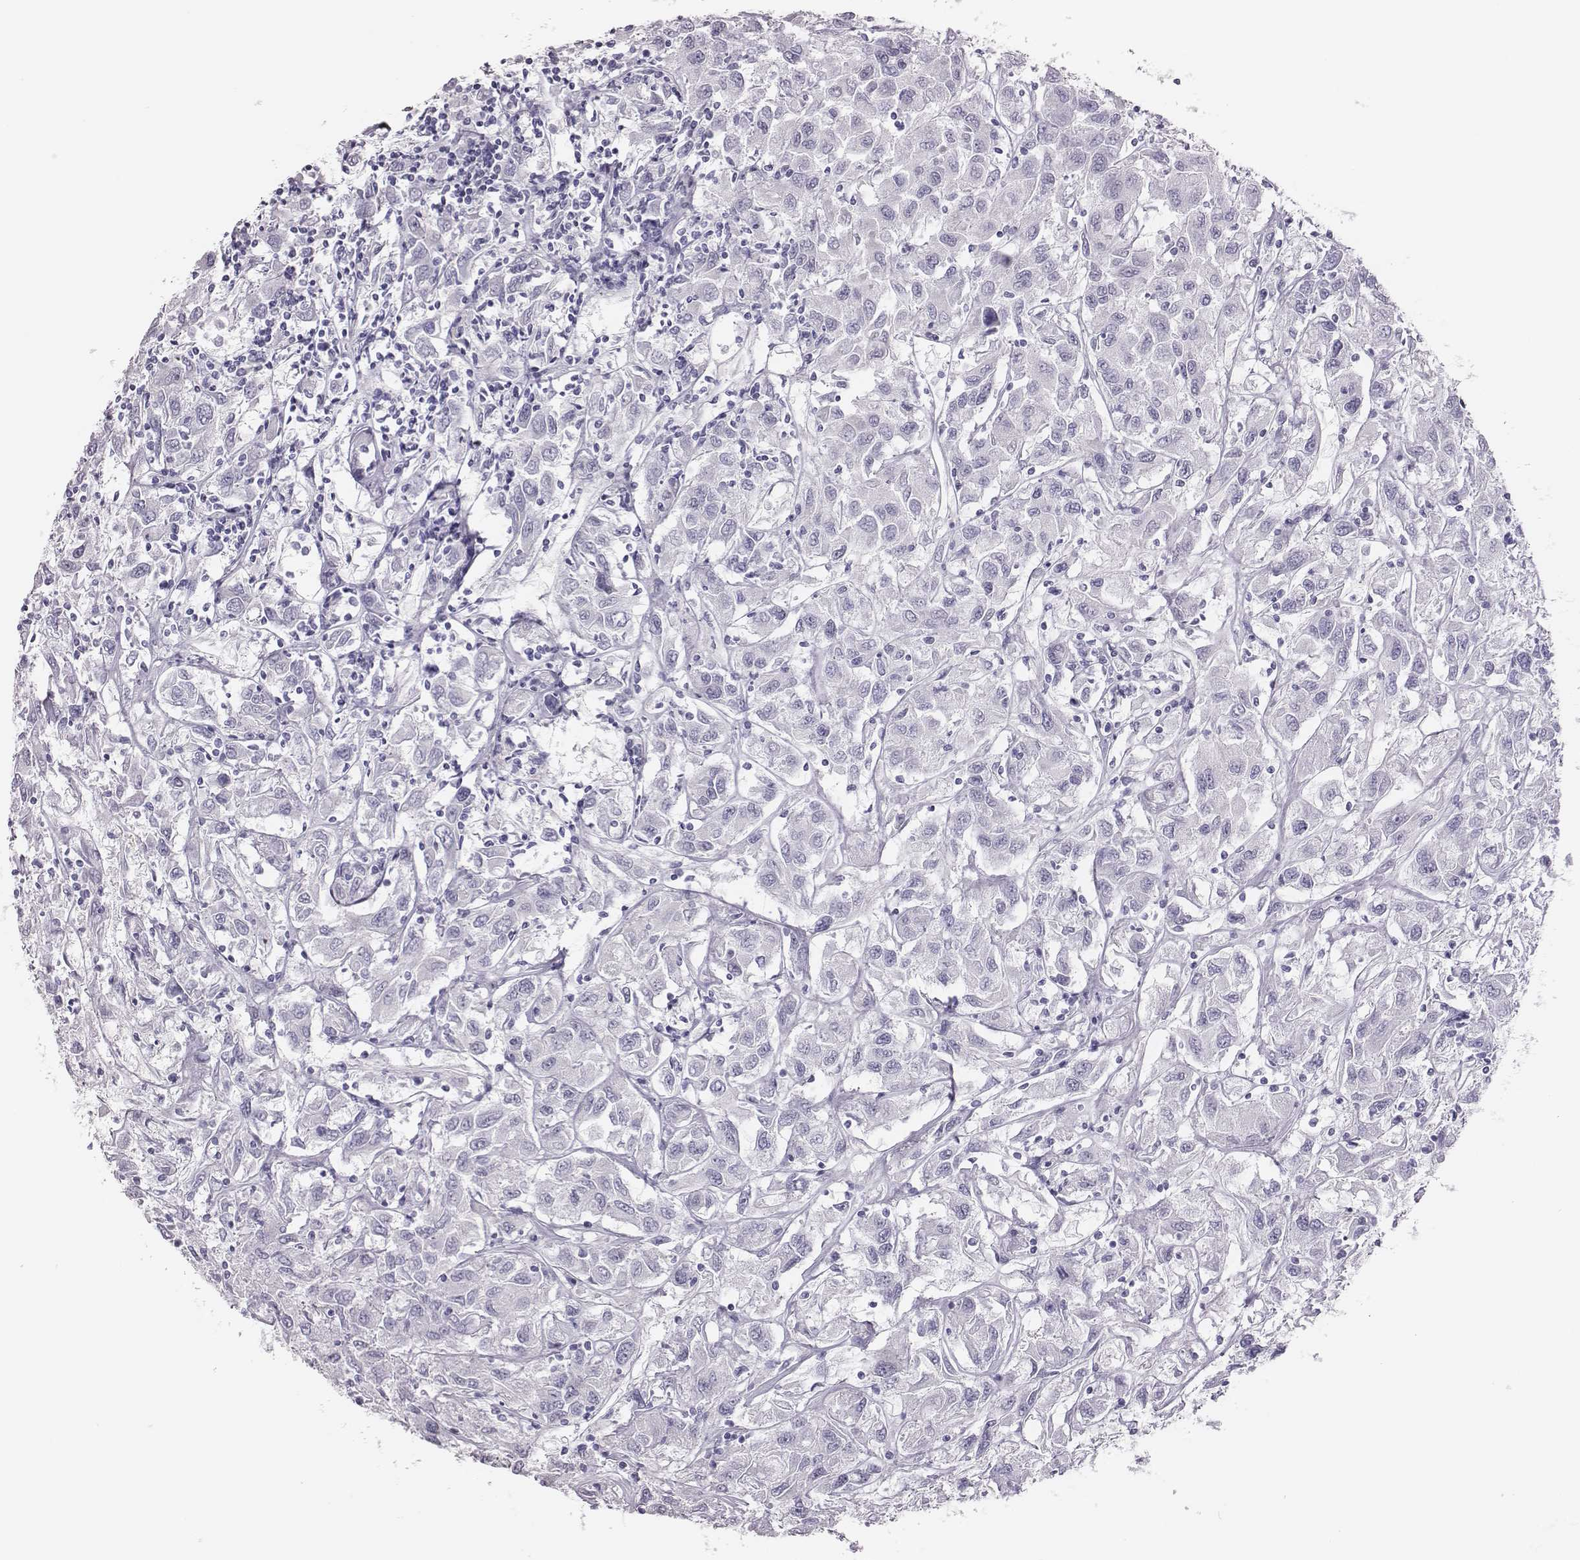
{"staining": {"intensity": "negative", "quantity": "none", "location": "none"}, "tissue": "renal cancer", "cell_type": "Tumor cells", "image_type": "cancer", "snomed": [{"axis": "morphology", "description": "Adenocarcinoma, NOS"}, {"axis": "topography", "description": "Kidney"}], "caption": "IHC image of neoplastic tissue: renal cancer stained with DAB (3,3'-diaminobenzidine) demonstrates no significant protein positivity in tumor cells.", "gene": "SCML2", "patient": {"sex": "female", "age": 76}}